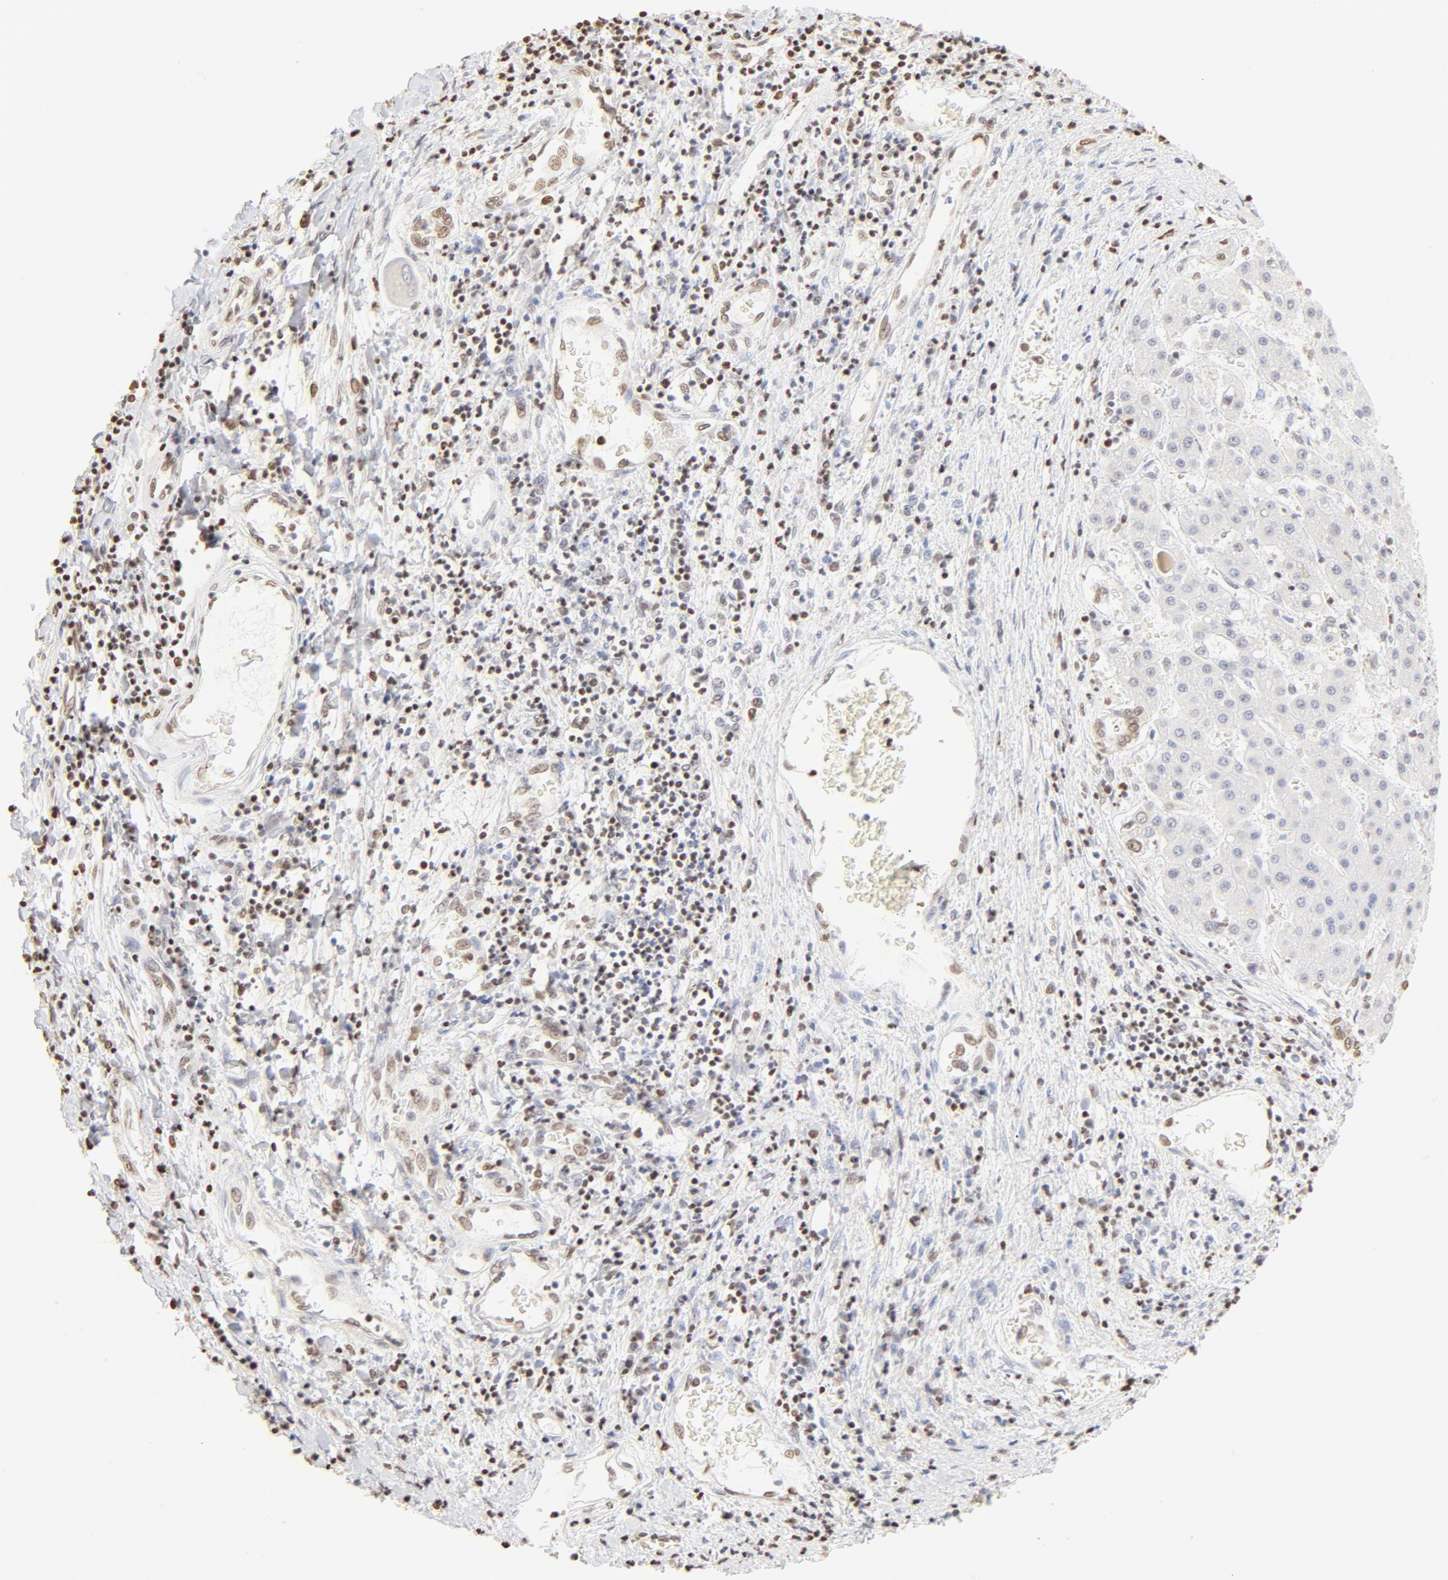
{"staining": {"intensity": "negative", "quantity": "none", "location": "none"}, "tissue": "liver cancer", "cell_type": "Tumor cells", "image_type": "cancer", "snomed": [{"axis": "morphology", "description": "Carcinoma, Hepatocellular, NOS"}, {"axis": "topography", "description": "Liver"}], "caption": "Liver cancer (hepatocellular carcinoma) was stained to show a protein in brown. There is no significant positivity in tumor cells.", "gene": "ZNF540", "patient": {"sex": "male", "age": 24}}